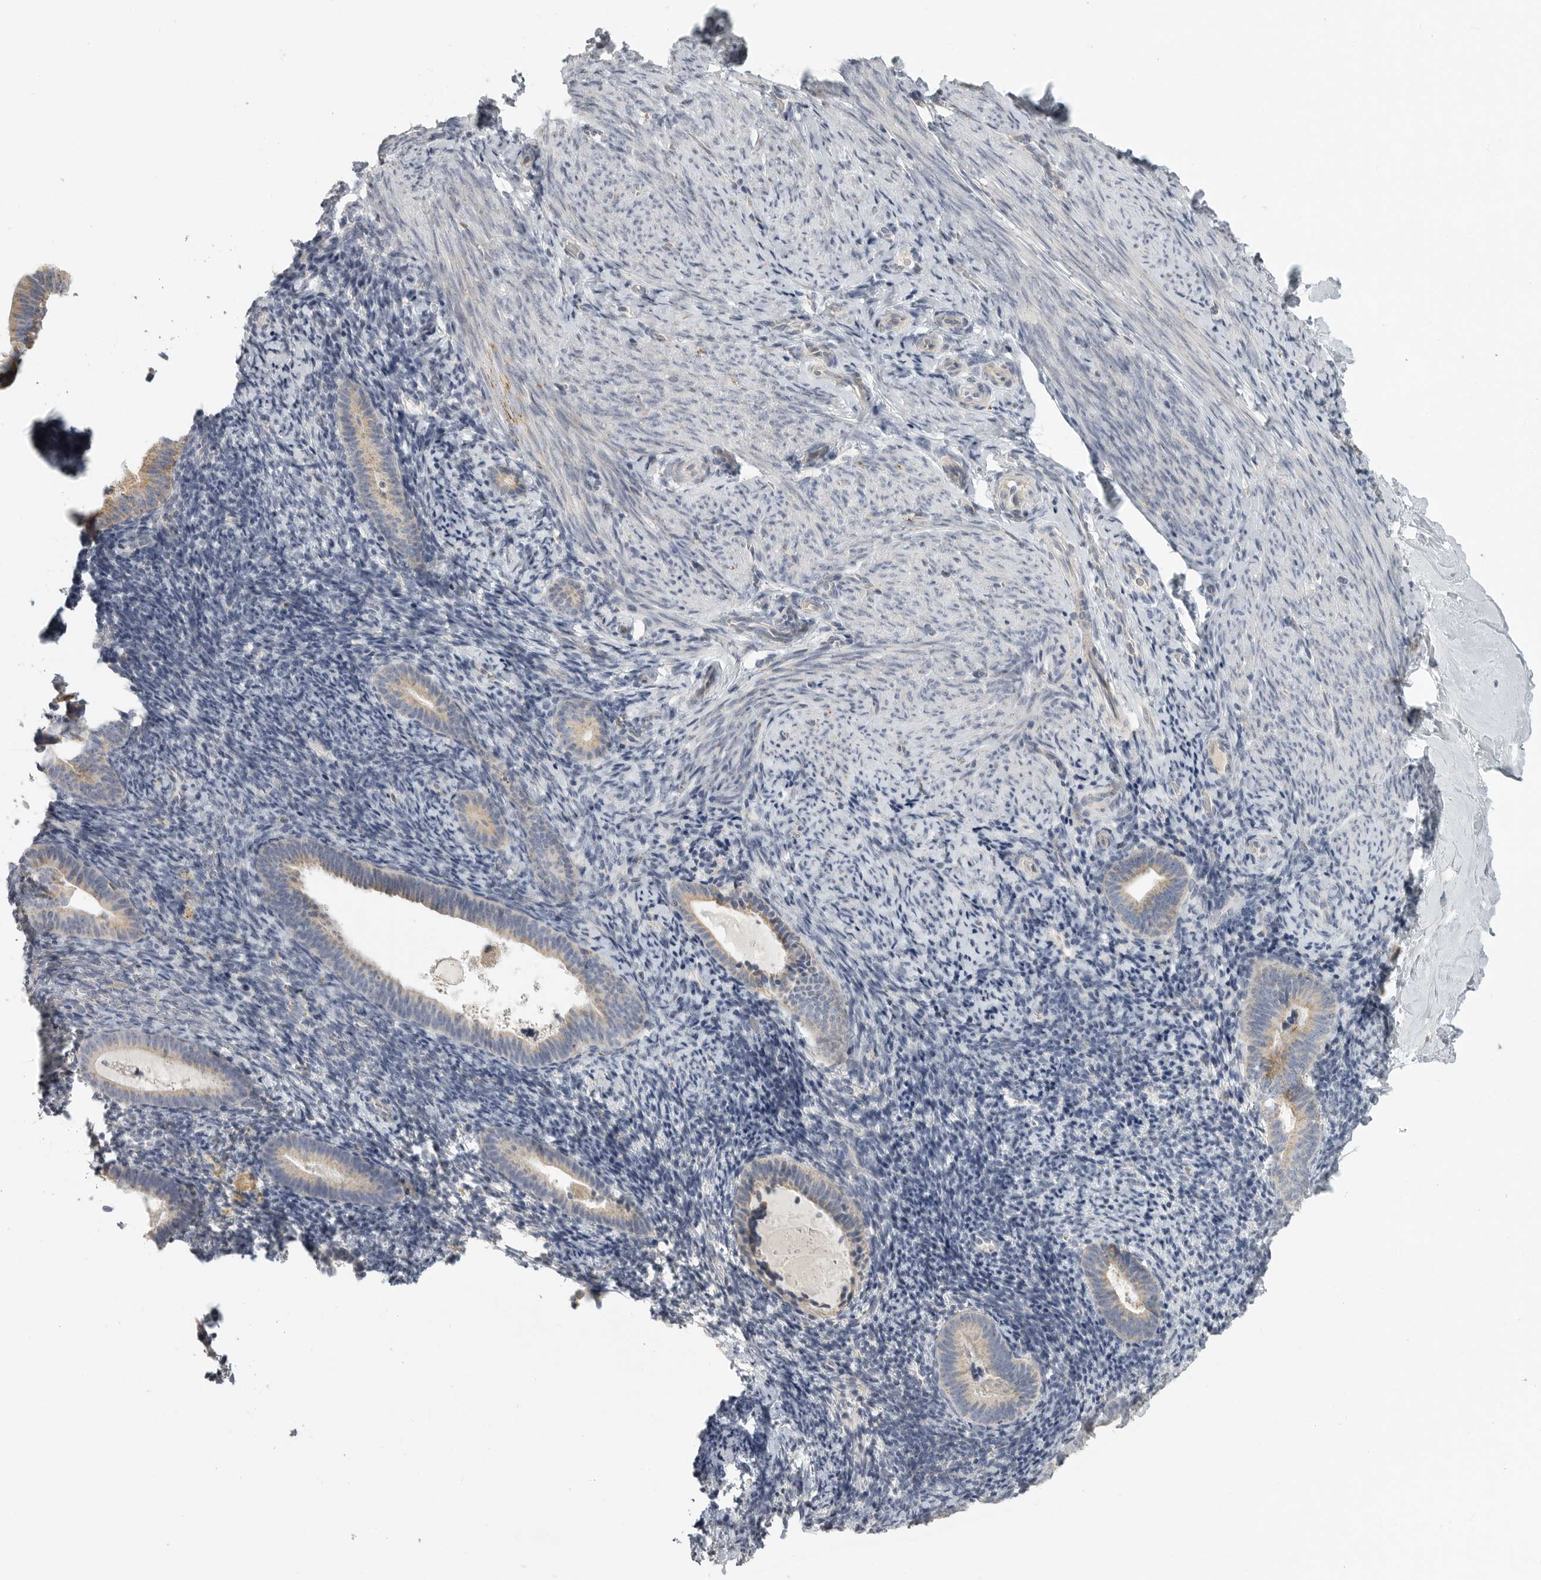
{"staining": {"intensity": "negative", "quantity": "none", "location": "none"}, "tissue": "endometrium", "cell_type": "Cells in endometrial stroma", "image_type": "normal", "snomed": [{"axis": "morphology", "description": "Normal tissue, NOS"}, {"axis": "topography", "description": "Endometrium"}], "caption": "This is an IHC micrograph of normal endometrium. There is no expression in cells in endometrial stroma.", "gene": "RXFP3", "patient": {"sex": "female", "age": 51}}